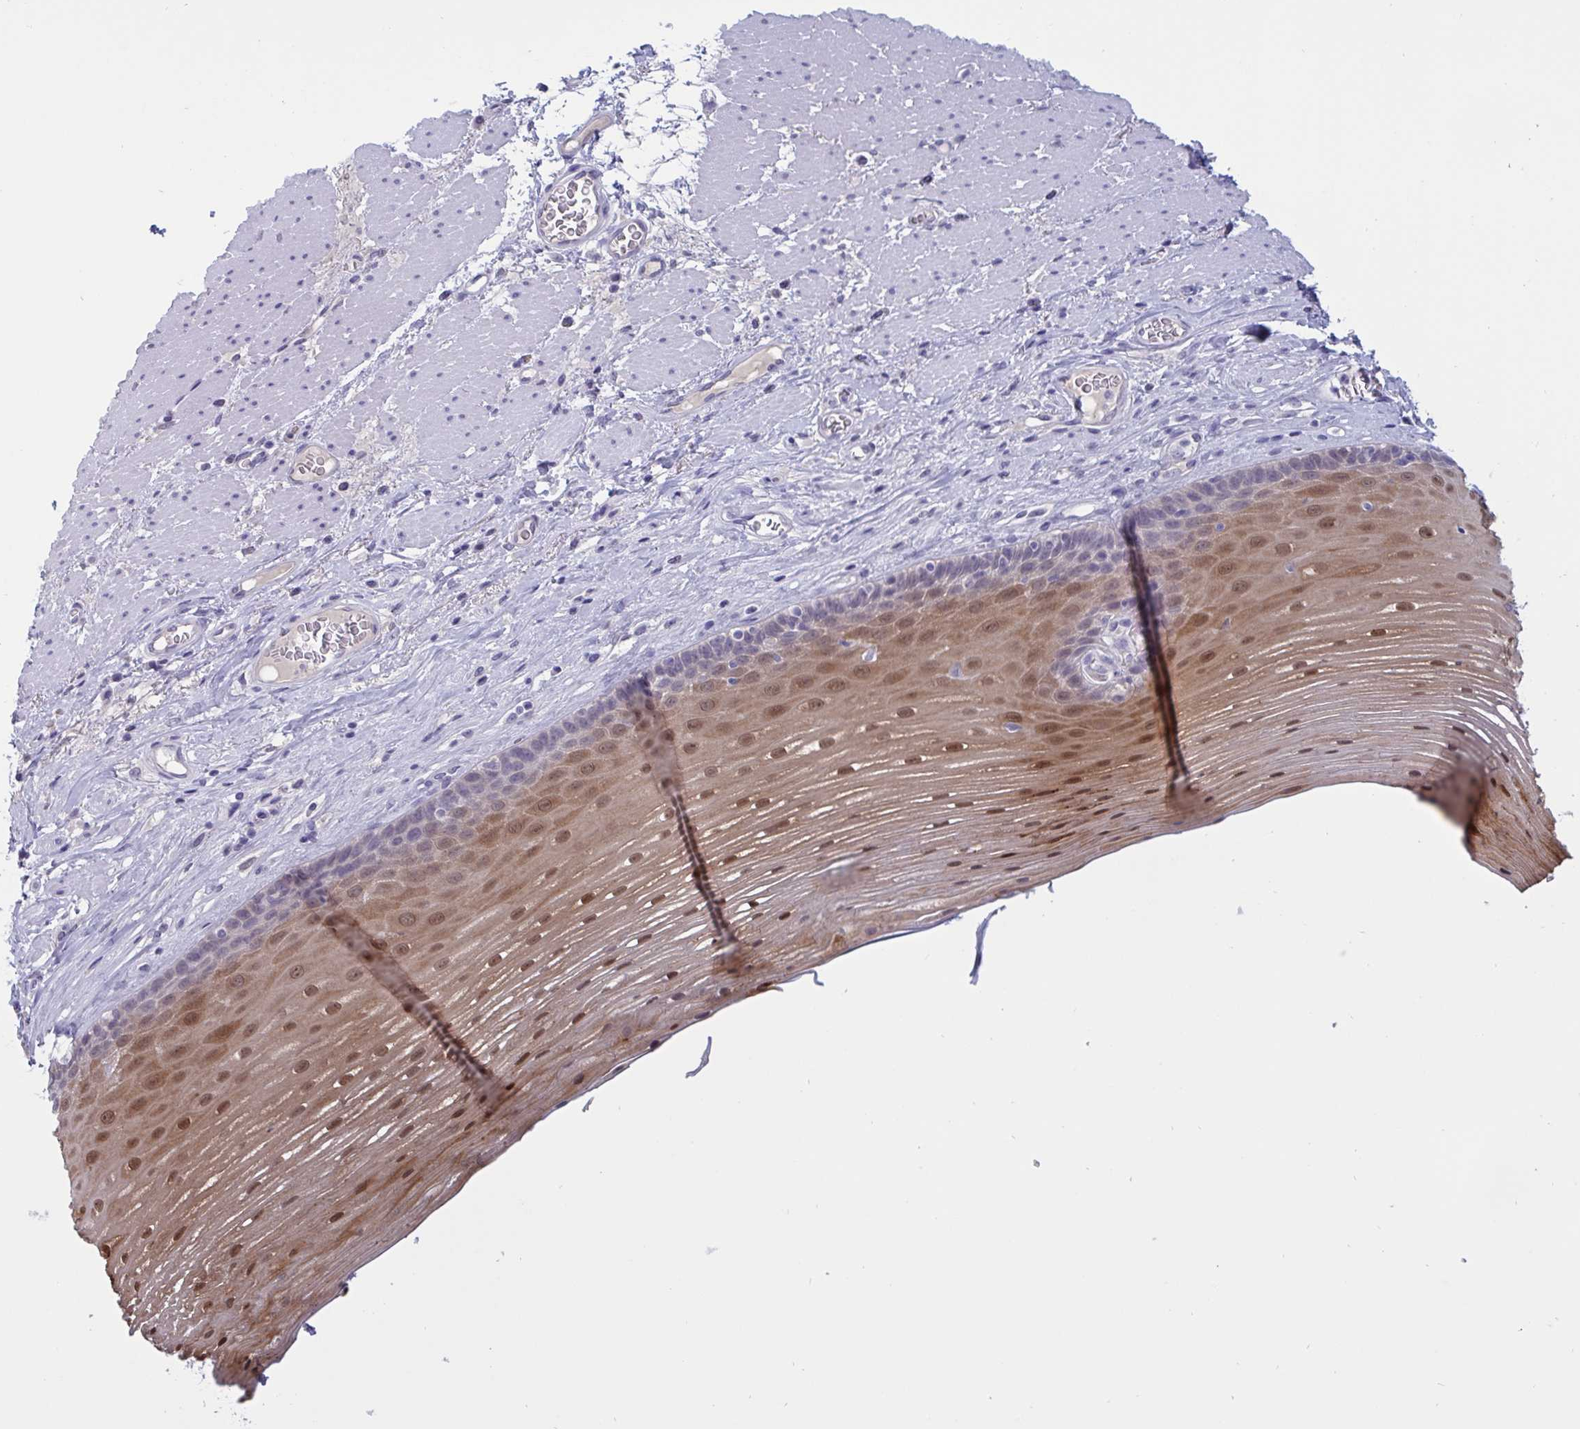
{"staining": {"intensity": "moderate", "quantity": "25%-75%", "location": "cytoplasmic/membranous,nuclear"}, "tissue": "esophagus", "cell_type": "Squamous epithelial cells", "image_type": "normal", "snomed": [{"axis": "morphology", "description": "Normal tissue, NOS"}, {"axis": "topography", "description": "Esophagus"}], "caption": "Immunohistochemical staining of benign human esophagus demonstrates medium levels of moderate cytoplasmic/membranous,nuclear staining in approximately 25%-75% of squamous epithelial cells.", "gene": "SERPINB13", "patient": {"sex": "male", "age": 62}}